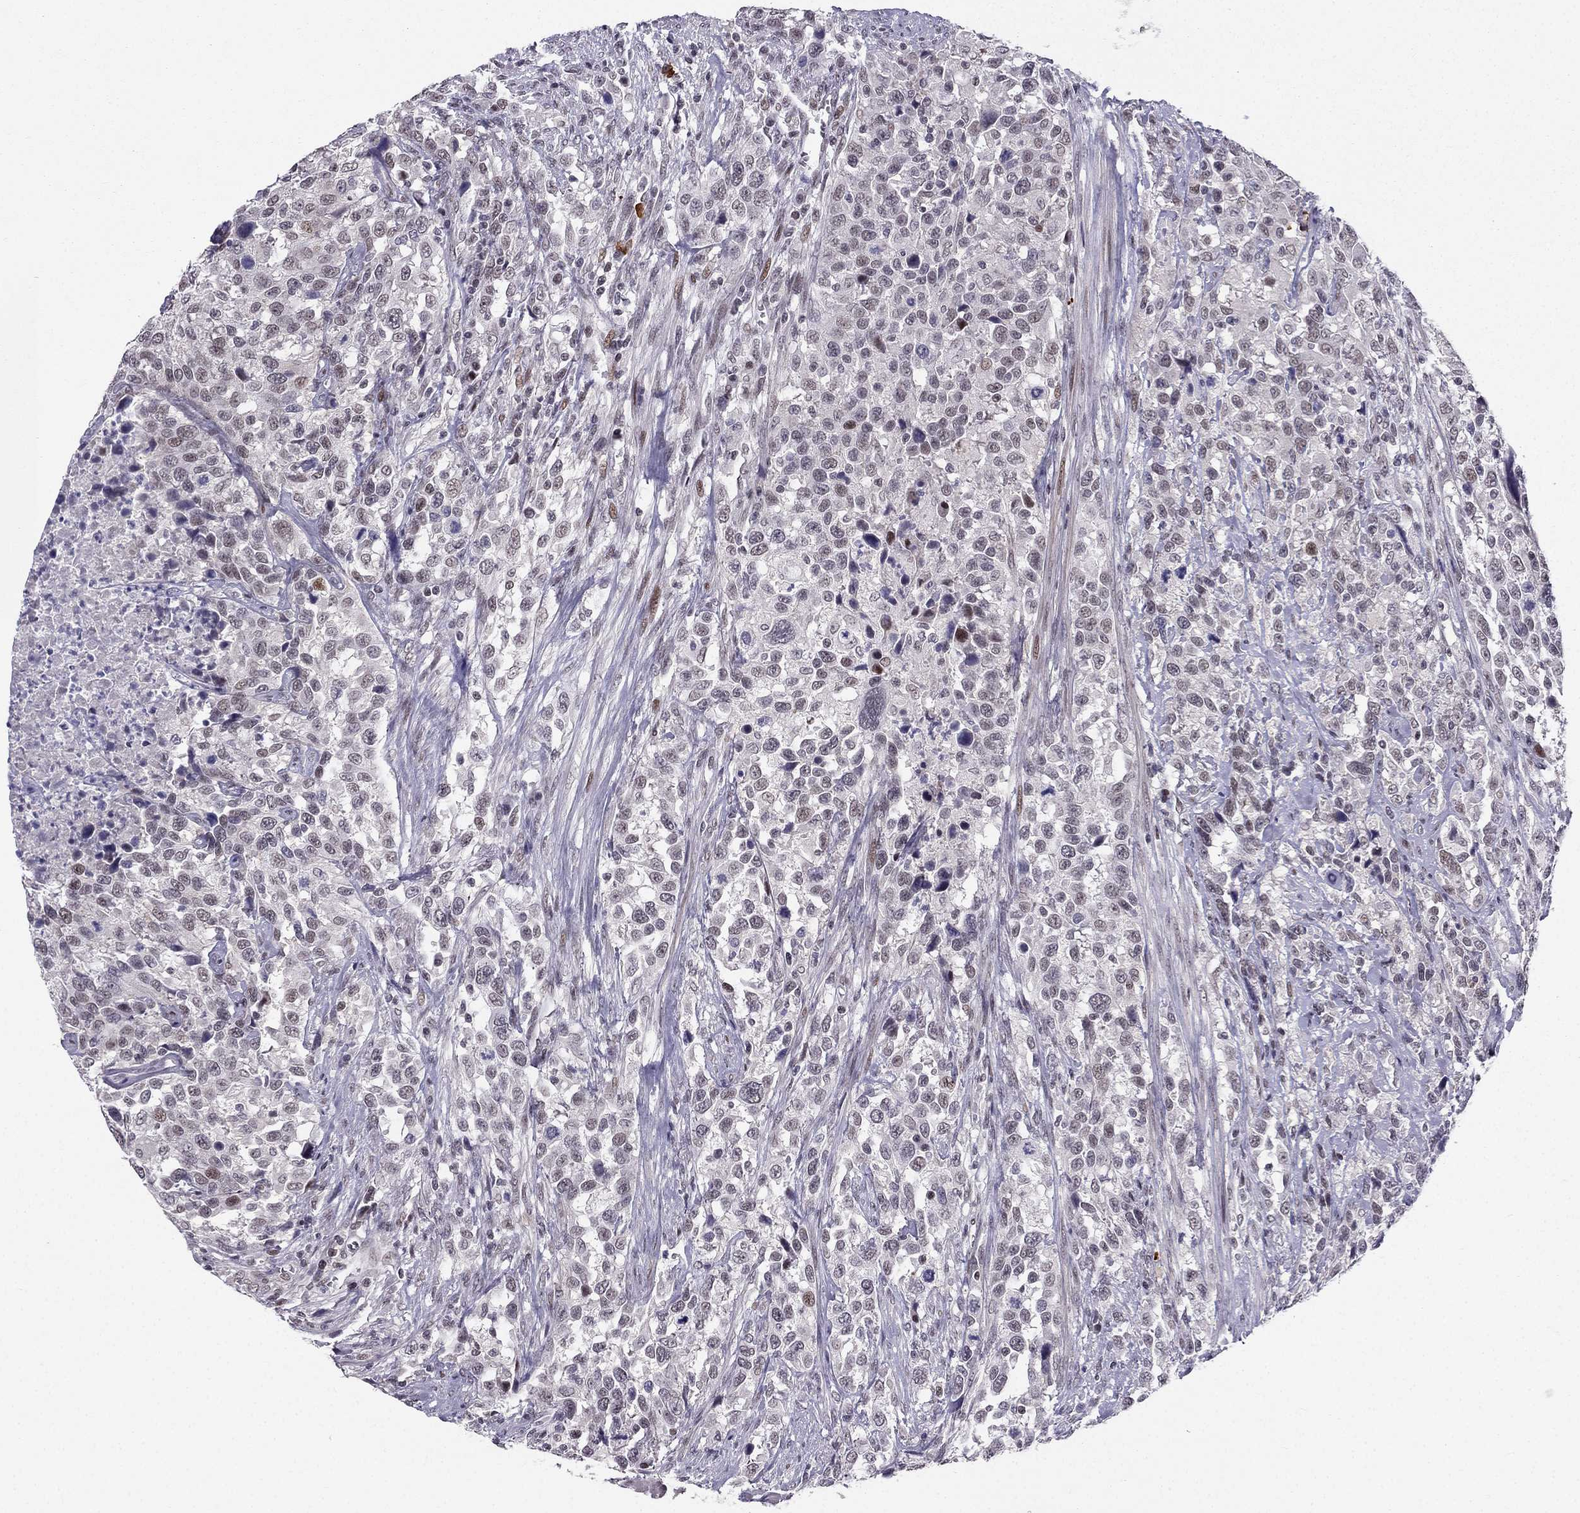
{"staining": {"intensity": "negative", "quantity": "none", "location": "none"}, "tissue": "urothelial cancer", "cell_type": "Tumor cells", "image_type": "cancer", "snomed": [{"axis": "morphology", "description": "Urothelial carcinoma, NOS"}, {"axis": "morphology", "description": "Urothelial carcinoma, High grade"}, {"axis": "topography", "description": "Urinary bladder"}], "caption": "This is a histopathology image of IHC staining of urothelial cancer, which shows no staining in tumor cells.", "gene": "RPRD2", "patient": {"sex": "female", "age": 64}}